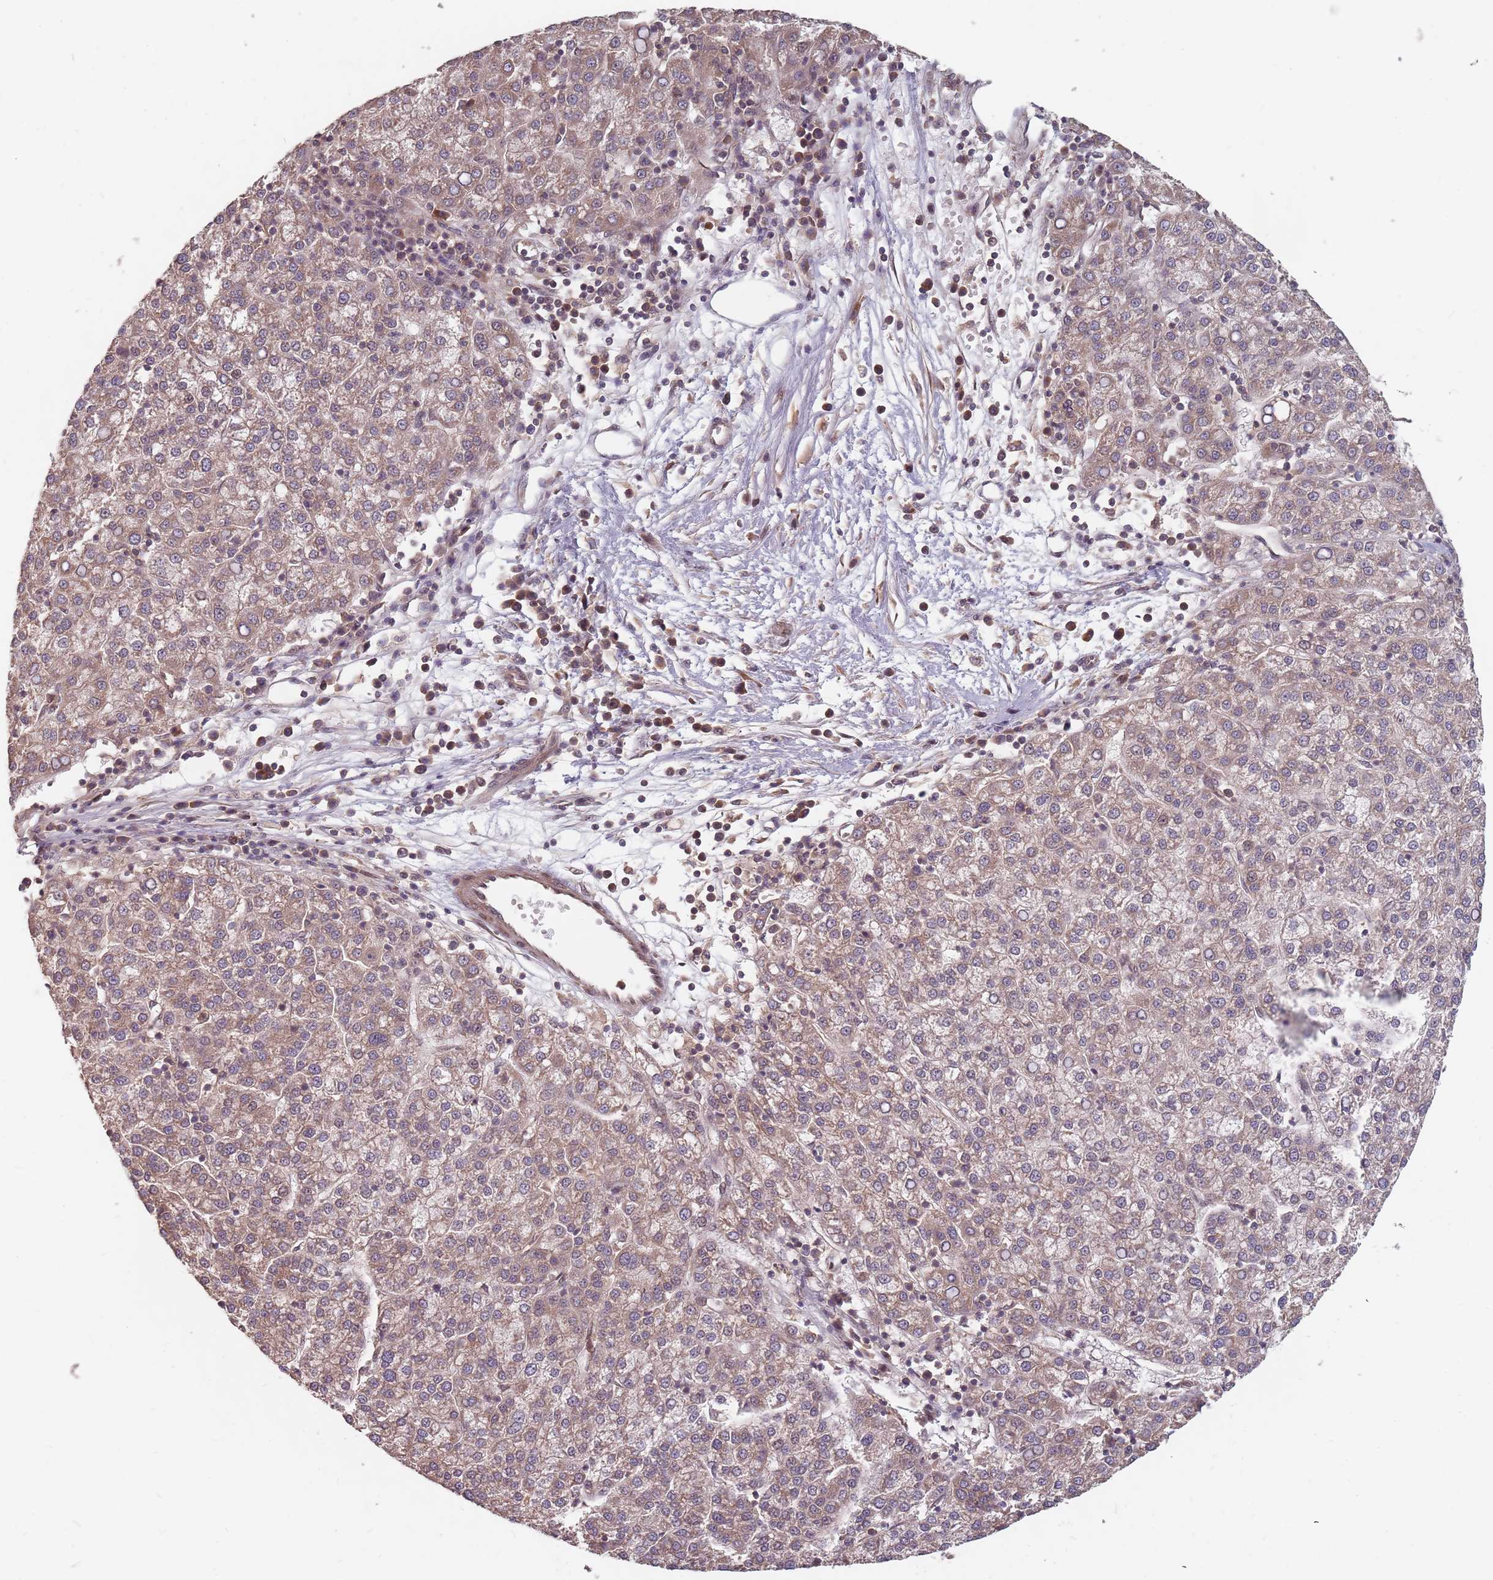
{"staining": {"intensity": "weak", "quantity": ">75%", "location": "cytoplasmic/membranous"}, "tissue": "liver cancer", "cell_type": "Tumor cells", "image_type": "cancer", "snomed": [{"axis": "morphology", "description": "Carcinoma, Hepatocellular, NOS"}, {"axis": "topography", "description": "Liver"}], "caption": "IHC histopathology image of human liver cancer (hepatocellular carcinoma) stained for a protein (brown), which displays low levels of weak cytoplasmic/membranous positivity in about >75% of tumor cells.", "gene": "C3orf14", "patient": {"sex": "female", "age": 58}}